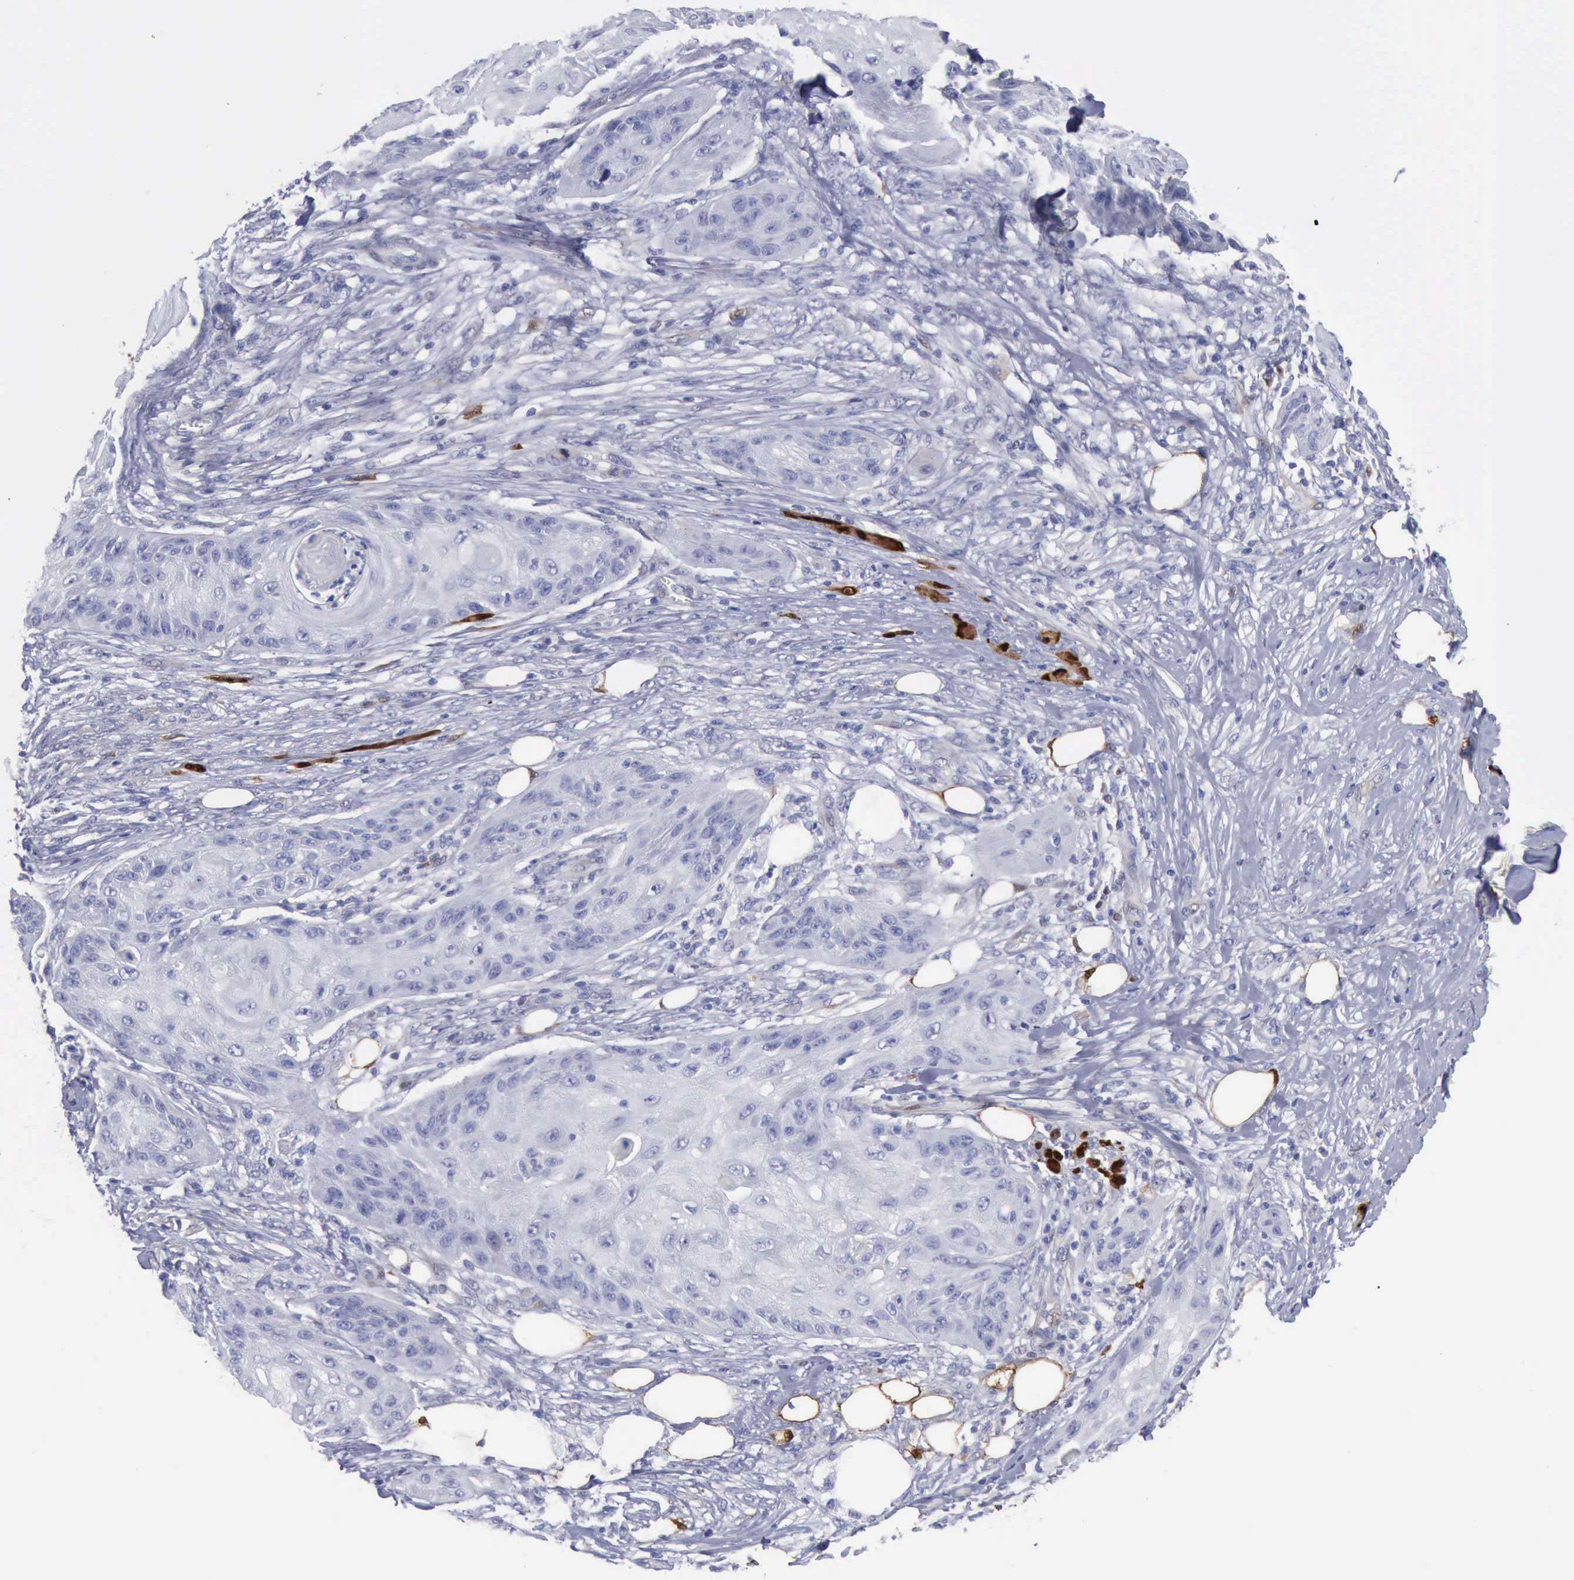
{"staining": {"intensity": "negative", "quantity": "none", "location": "none"}, "tissue": "skin cancer", "cell_type": "Tumor cells", "image_type": "cancer", "snomed": [{"axis": "morphology", "description": "Squamous cell carcinoma, NOS"}, {"axis": "topography", "description": "Skin"}], "caption": "Tumor cells show no significant expression in squamous cell carcinoma (skin).", "gene": "FHL1", "patient": {"sex": "female", "age": 88}}